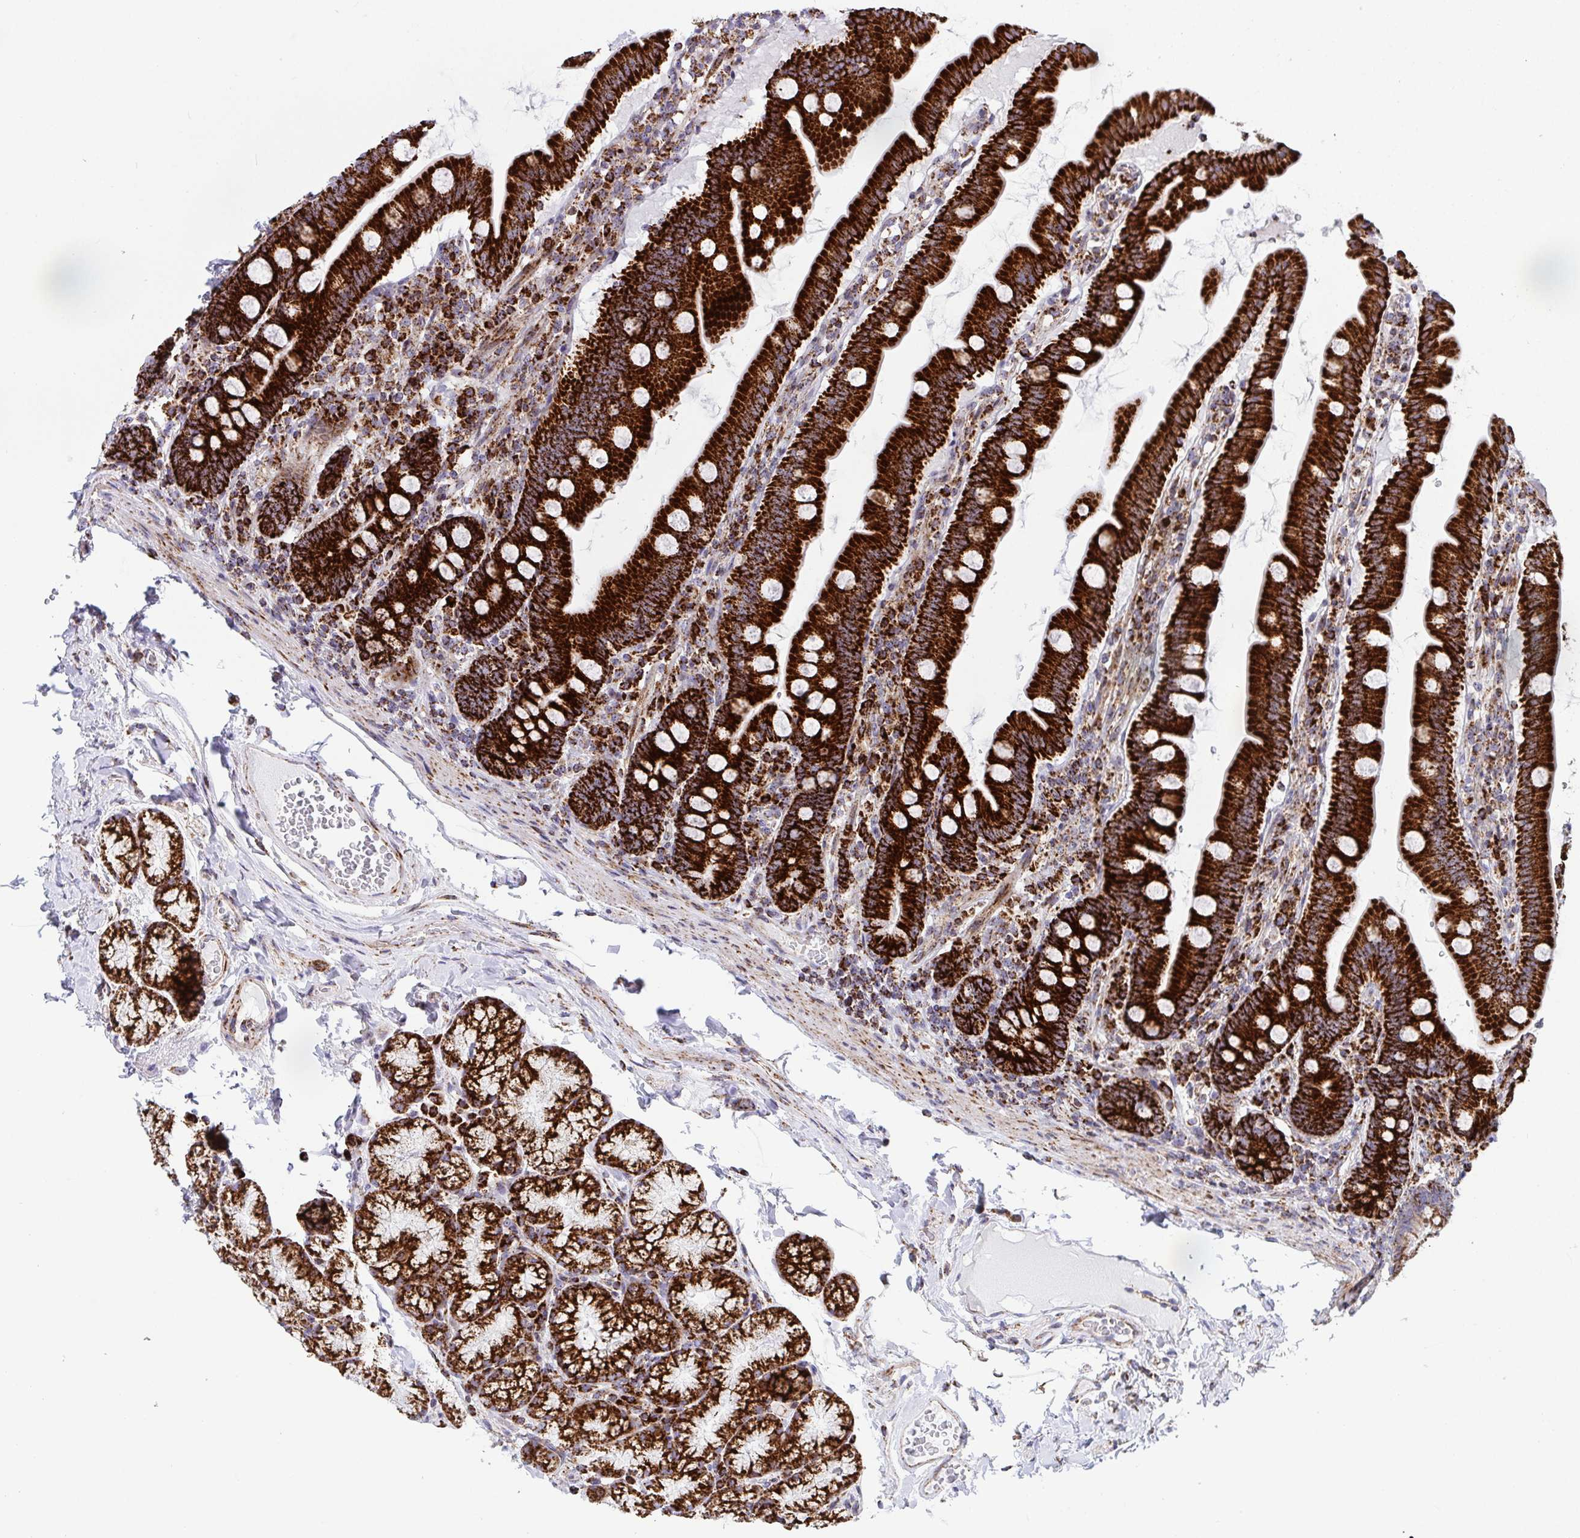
{"staining": {"intensity": "strong", "quantity": ">75%", "location": "cytoplasmic/membranous"}, "tissue": "duodenum", "cell_type": "Glandular cells", "image_type": "normal", "snomed": [{"axis": "morphology", "description": "Normal tissue, NOS"}, {"axis": "topography", "description": "Duodenum"}], "caption": "Immunohistochemical staining of normal human duodenum shows >75% levels of strong cytoplasmic/membranous protein positivity in about >75% of glandular cells. (IHC, brightfield microscopy, high magnification).", "gene": "ATP5MJ", "patient": {"sex": "female", "age": 67}}